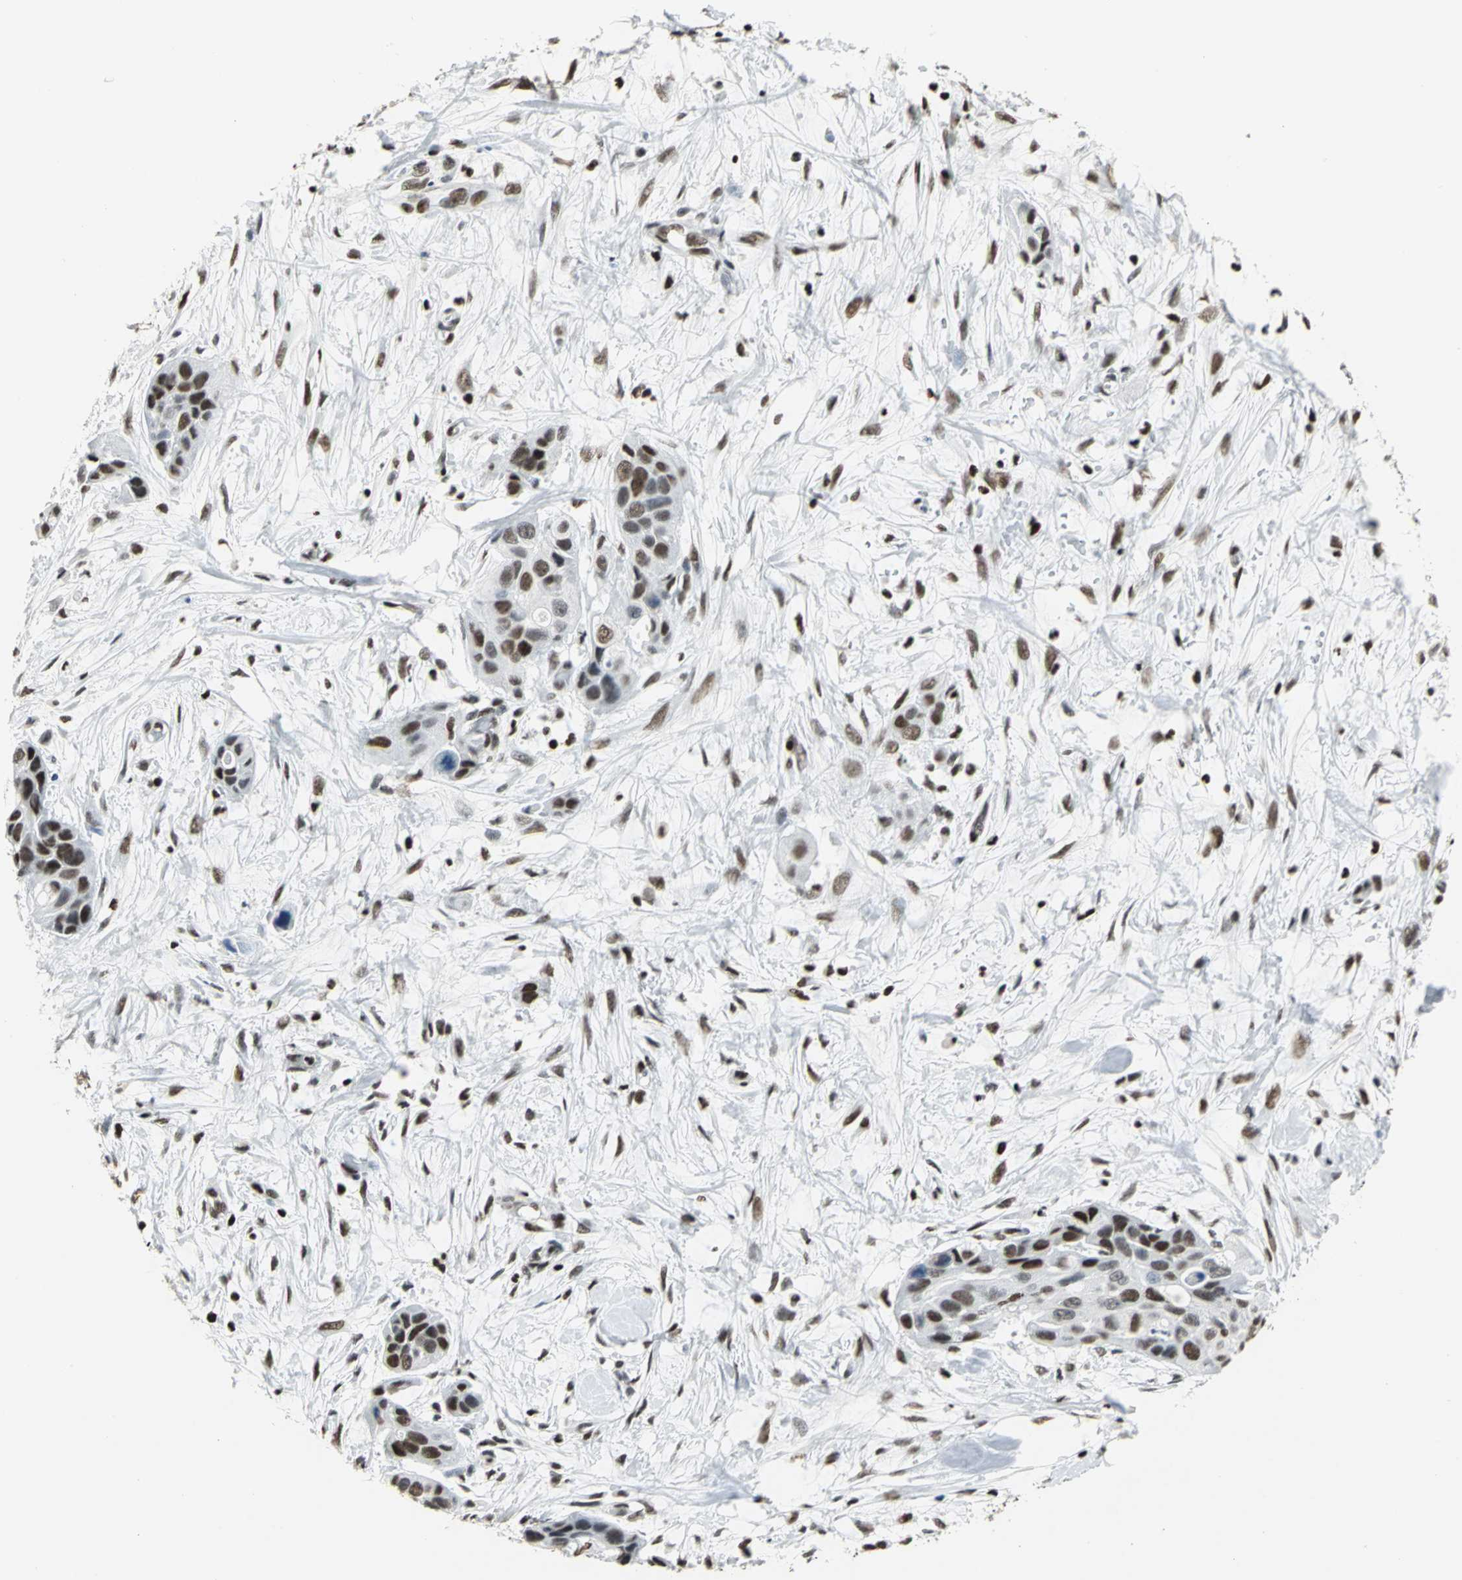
{"staining": {"intensity": "strong", "quantity": ">75%", "location": "nuclear"}, "tissue": "pancreatic cancer", "cell_type": "Tumor cells", "image_type": "cancer", "snomed": [{"axis": "morphology", "description": "Adenocarcinoma, NOS"}, {"axis": "topography", "description": "Pancreas"}], "caption": "Strong nuclear expression for a protein is identified in about >75% of tumor cells of pancreatic cancer (adenocarcinoma) using immunohistochemistry.", "gene": "HNRNPD", "patient": {"sex": "female", "age": 60}}